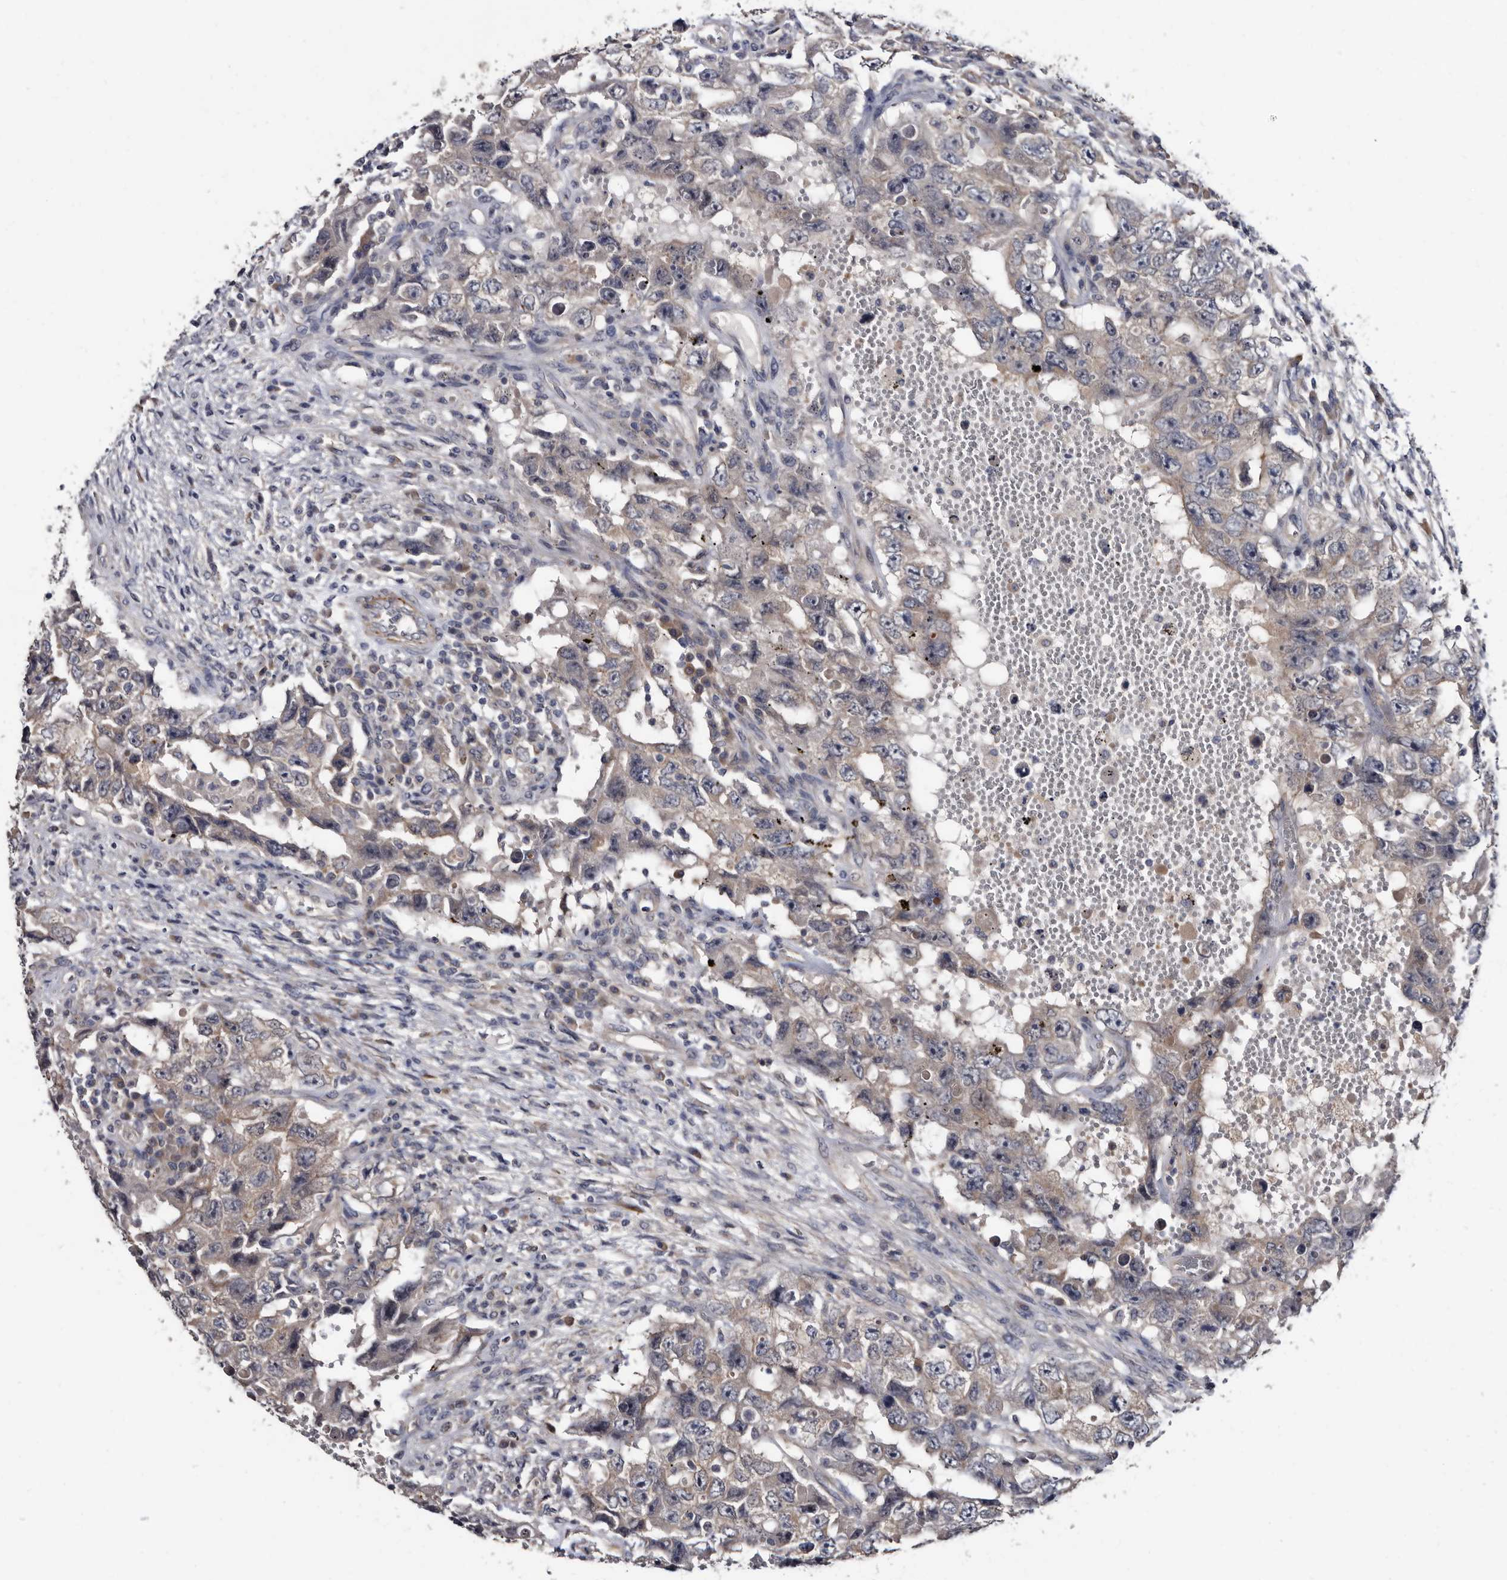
{"staining": {"intensity": "weak", "quantity": "25%-75%", "location": "cytoplasmic/membranous"}, "tissue": "testis cancer", "cell_type": "Tumor cells", "image_type": "cancer", "snomed": [{"axis": "morphology", "description": "Carcinoma, Embryonal, NOS"}, {"axis": "topography", "description": "Testis"}], "caption": "The photomicrograph displays immunohistochemical staining of testis embryonal carcinoma. There is weak cytoplasmic/membranous staining is present in approximately 25%-75% of tumor cells. The protein of interest is shown in brown color, while the nuclei are stained blue.", "gene": "IARS1", "patient": {"sex": "male", "age": 26}}